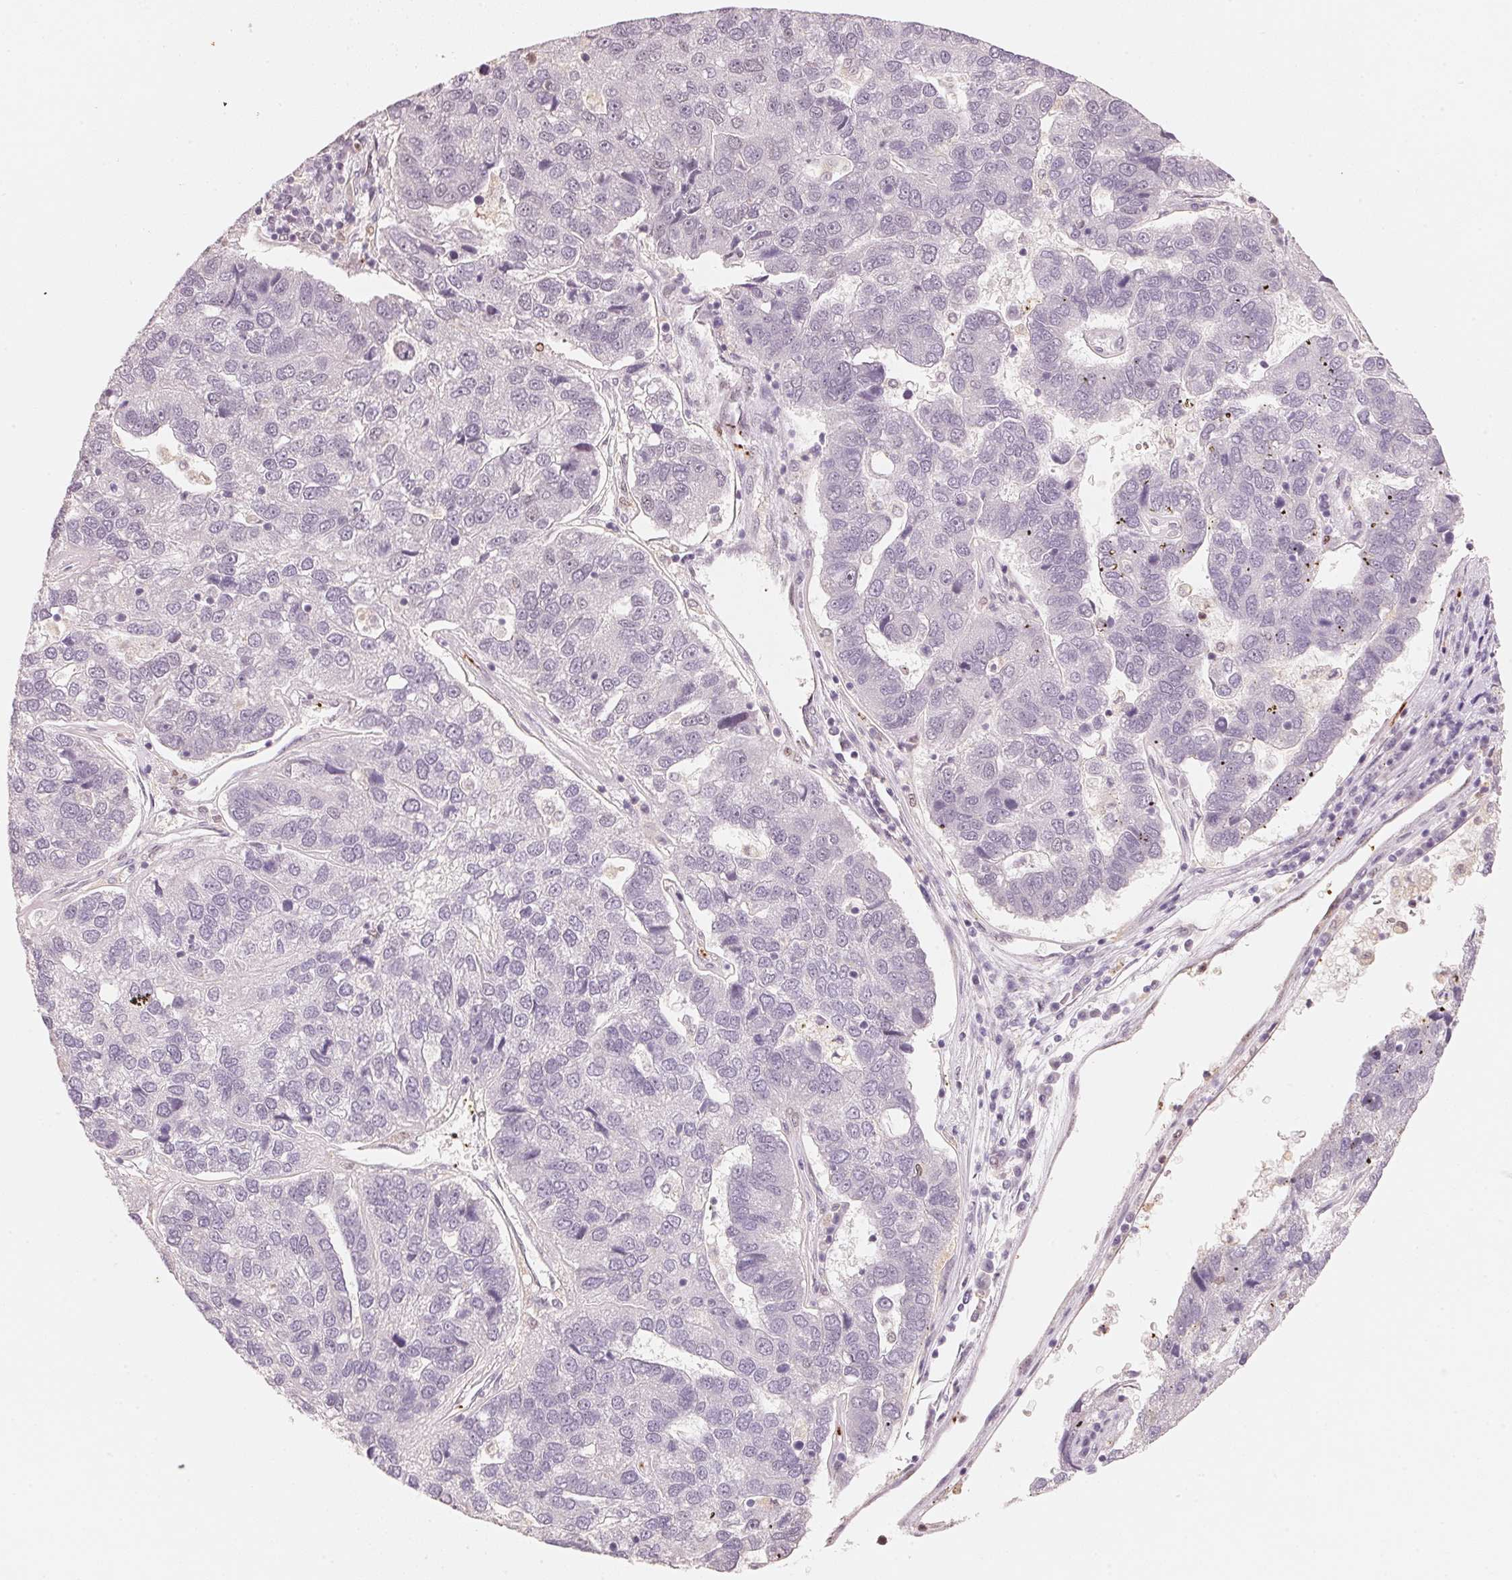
{"staining": {"intensity": "negative", "quantity": "none", "location": "none"}, "tissue": "pancreatic cancer", "cell_type": "Tumor cells", "image_type": "cancer", "snomed": [{"axis": "morphology", "description": "Adenocarcinoma, NOS"}, {"axis": "topography", "description": "Pancreas"}], "caption": "Immunohistochemistry (IHC) of human pancreatic cancer (adenocarcinoma) reveals no positivity in tumor cells.", "gene": "ARHGAP22", "patient": {"sex": "female", "age": 61}}